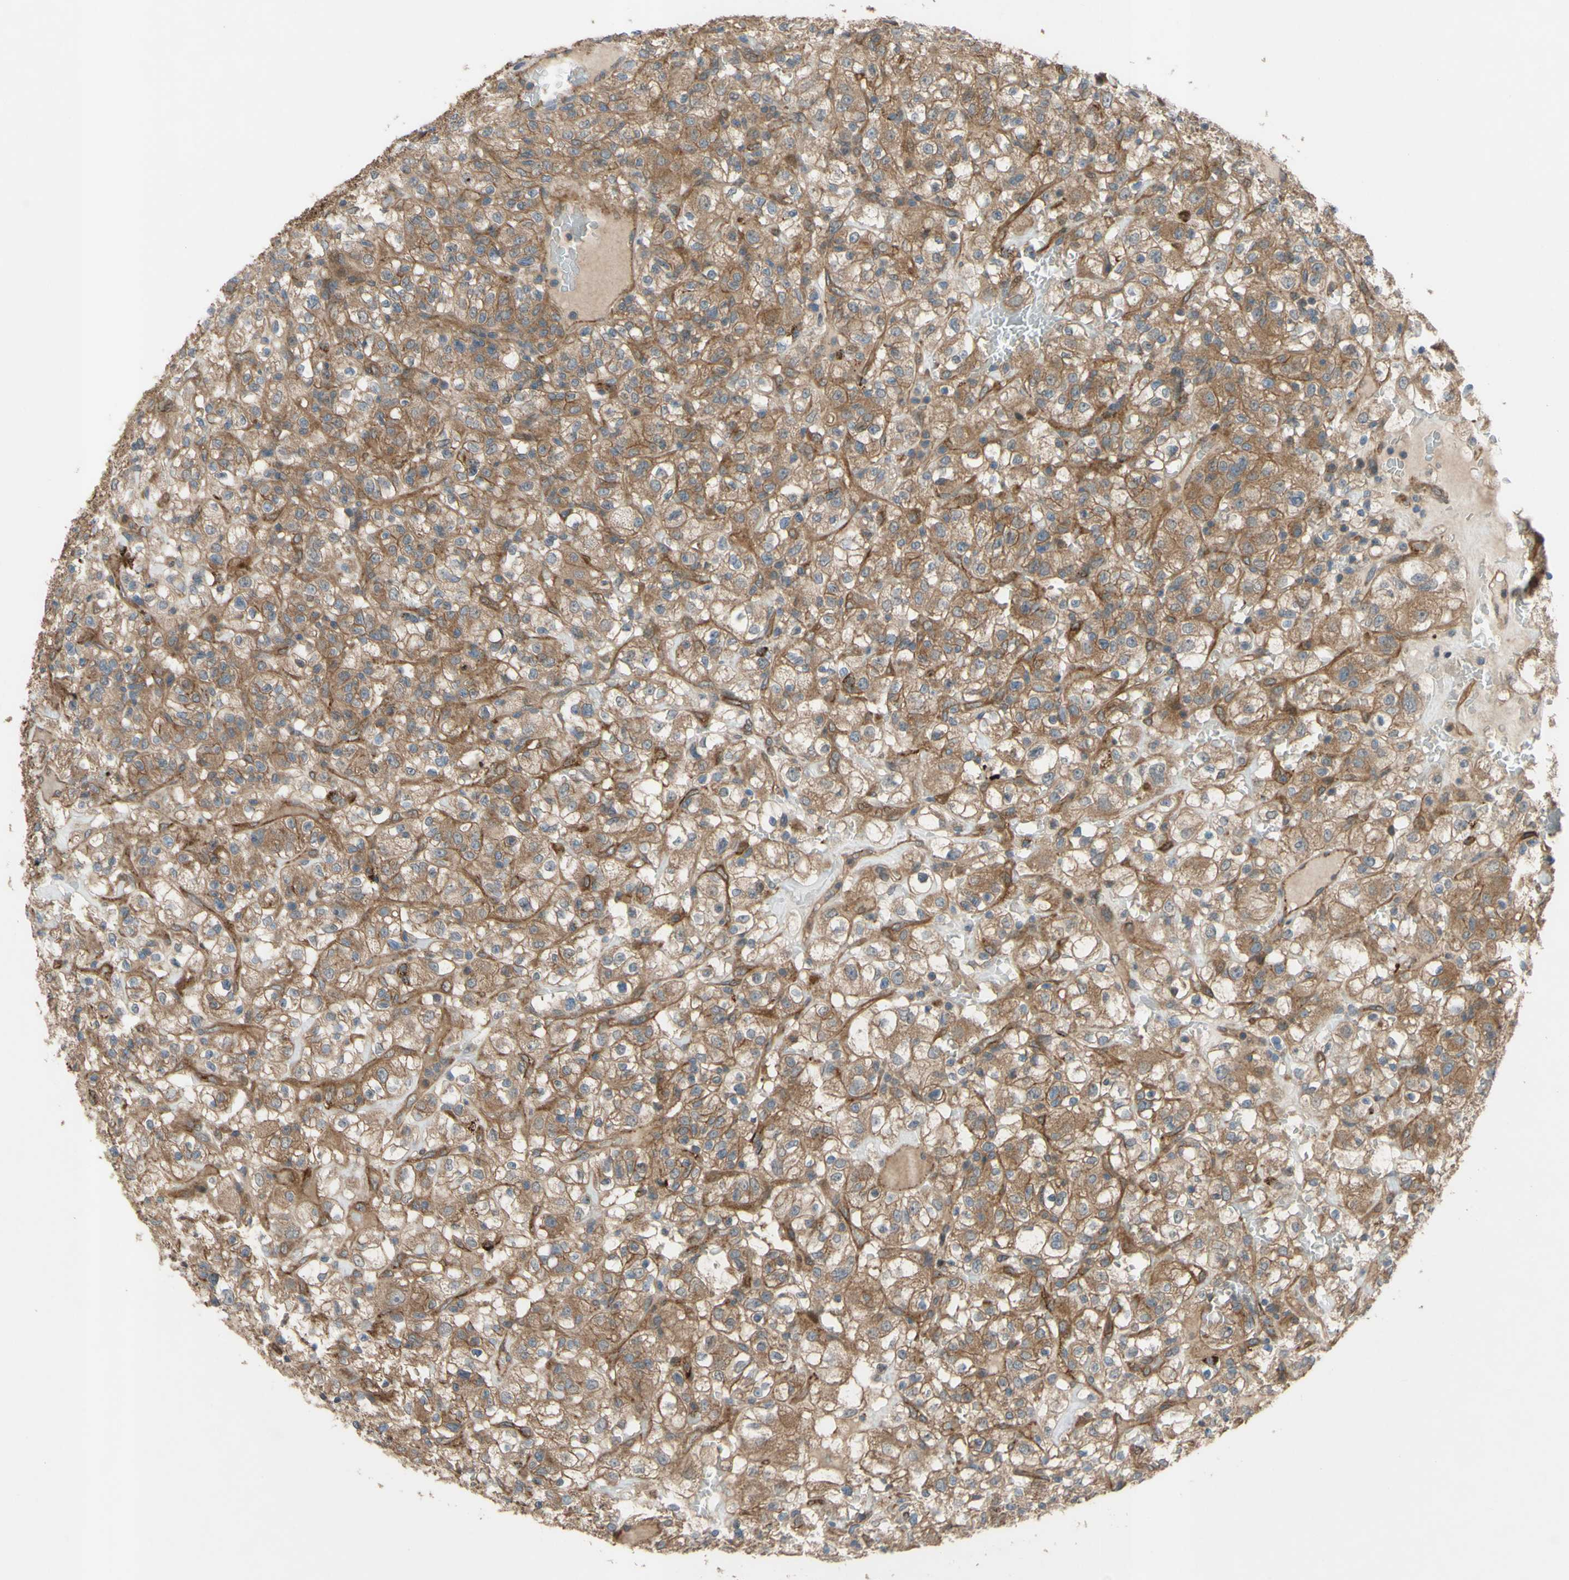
{"staining": {"intensity": "moderate", "quantity": ">75%", "location": "cytoplasmic/membranous"}, "tissue": "renal cancer", "cell_type": "Tumor cells", "image_type": "cancer", "snomed": [{"axis": "morphology", "description": "Normal tissue, NOS"}, {"axis": "morphology", "description": "Adenocarcinoma, NOS"}, {"axis": "topography", "description": "Kidney"}], "caption": "Tumor cells reveal medium levels of moderate cytoplasmic/membranous staining in about >75% of cells in human renal adenocarcinoma. Ihc stains the protein in brown and the nuclei are stained blue.", "gene": "SHROOM4", "patient": {"sex": "female", "age": 72}}